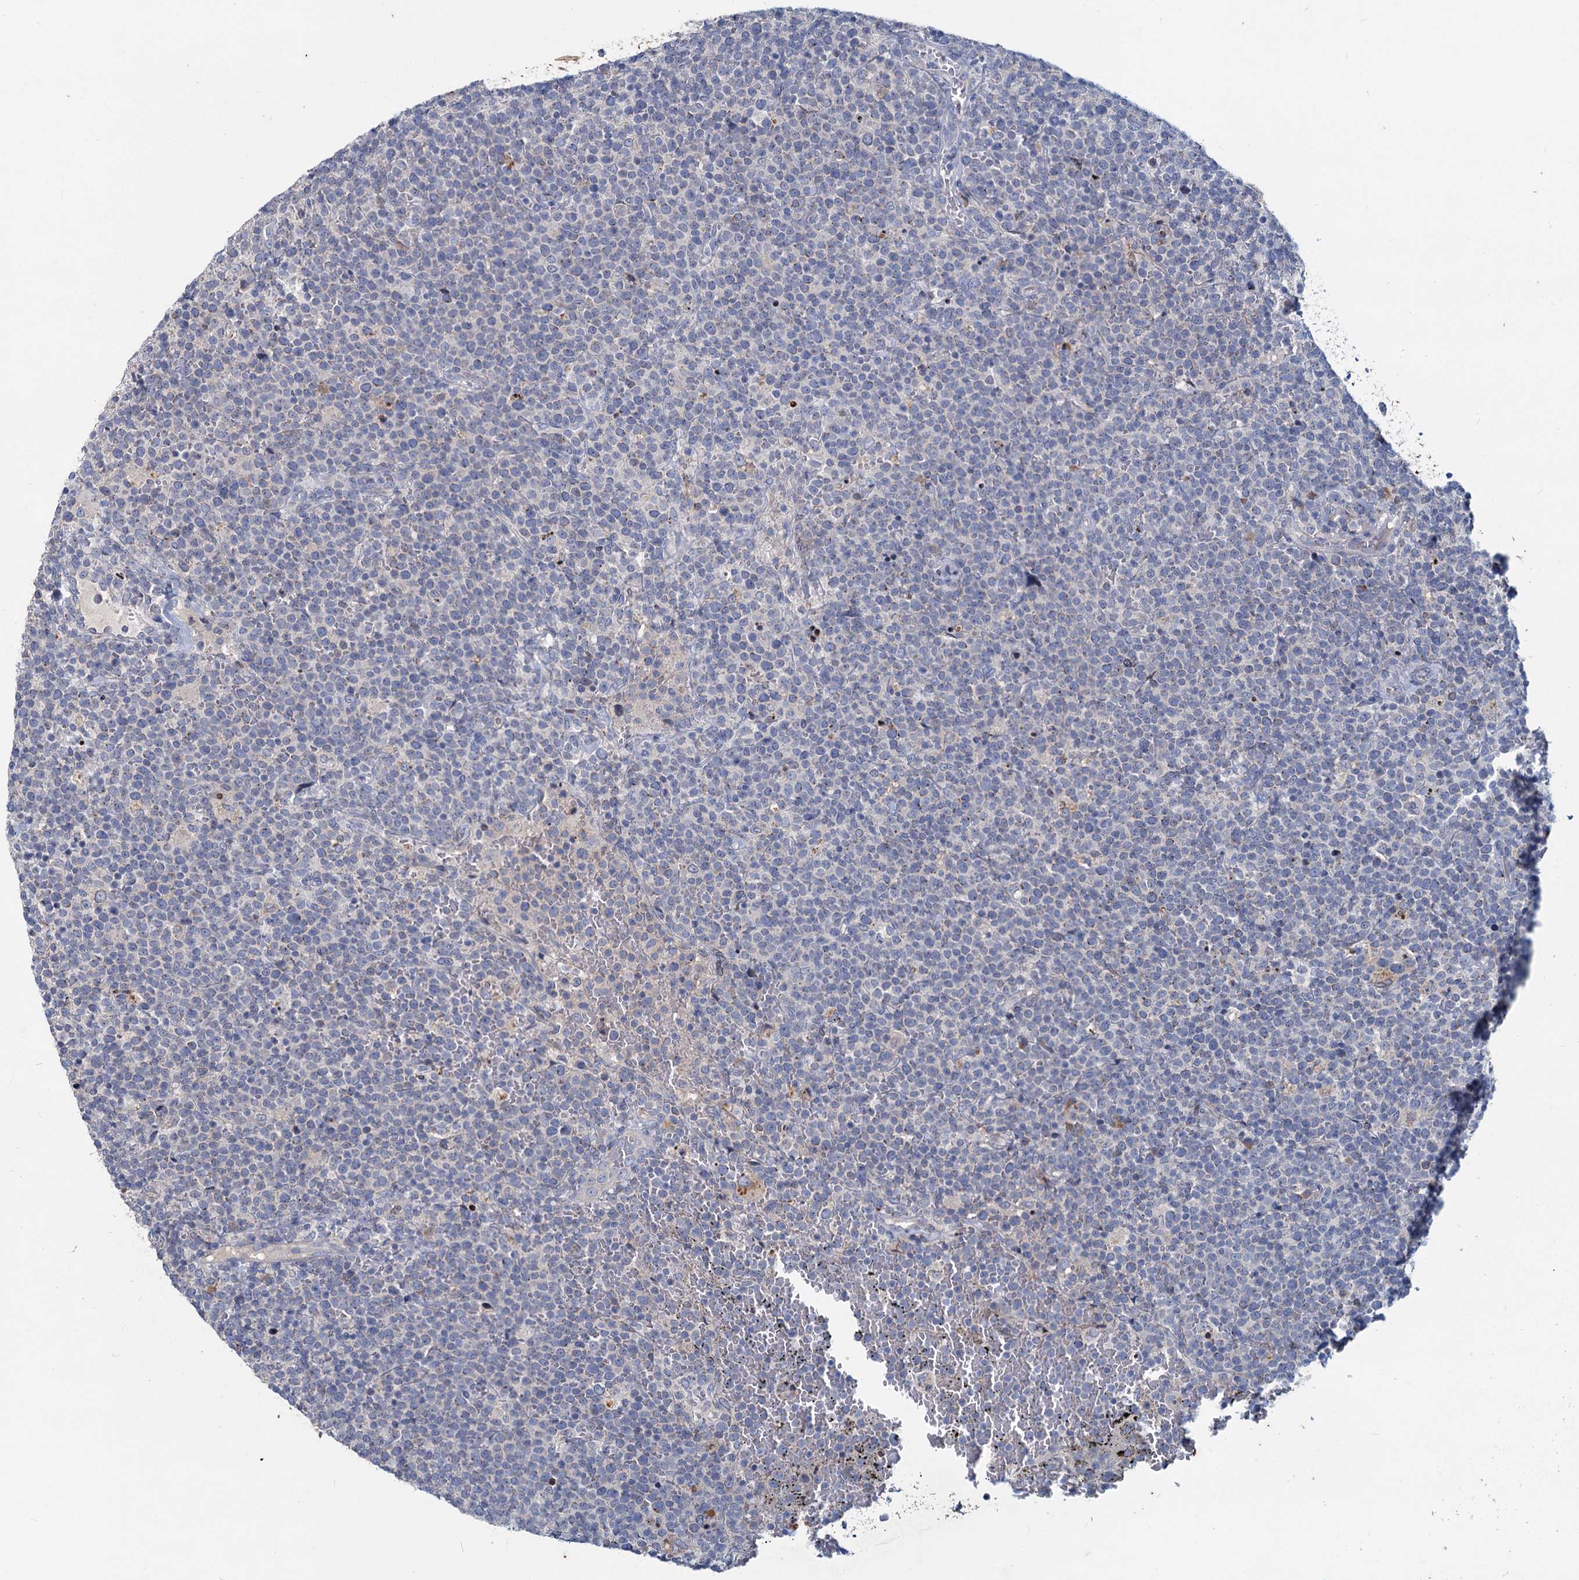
{"staining": {"intensity": "negative", "quantity": "none", "location": "none"}, "tissue": "lymphoma", "cell_type": "Tumor cells", "image_type": "cancer", "snomed": [{"axis": "morphology", "description": "Malignant lymphoma, non-Hodgkin's type, High grade"}, {"axis": "topography", "description": "Lymph node"}], "caption": "High power microscopy micrograph of an immunohistochemistry (IHC) image of high-grade malignant lymphoma, non-Hodgkin's type, revealing no significant positivity in tumor cells.", "gene": "TMX2", "patient": {"sex": "male", "age": 61}}